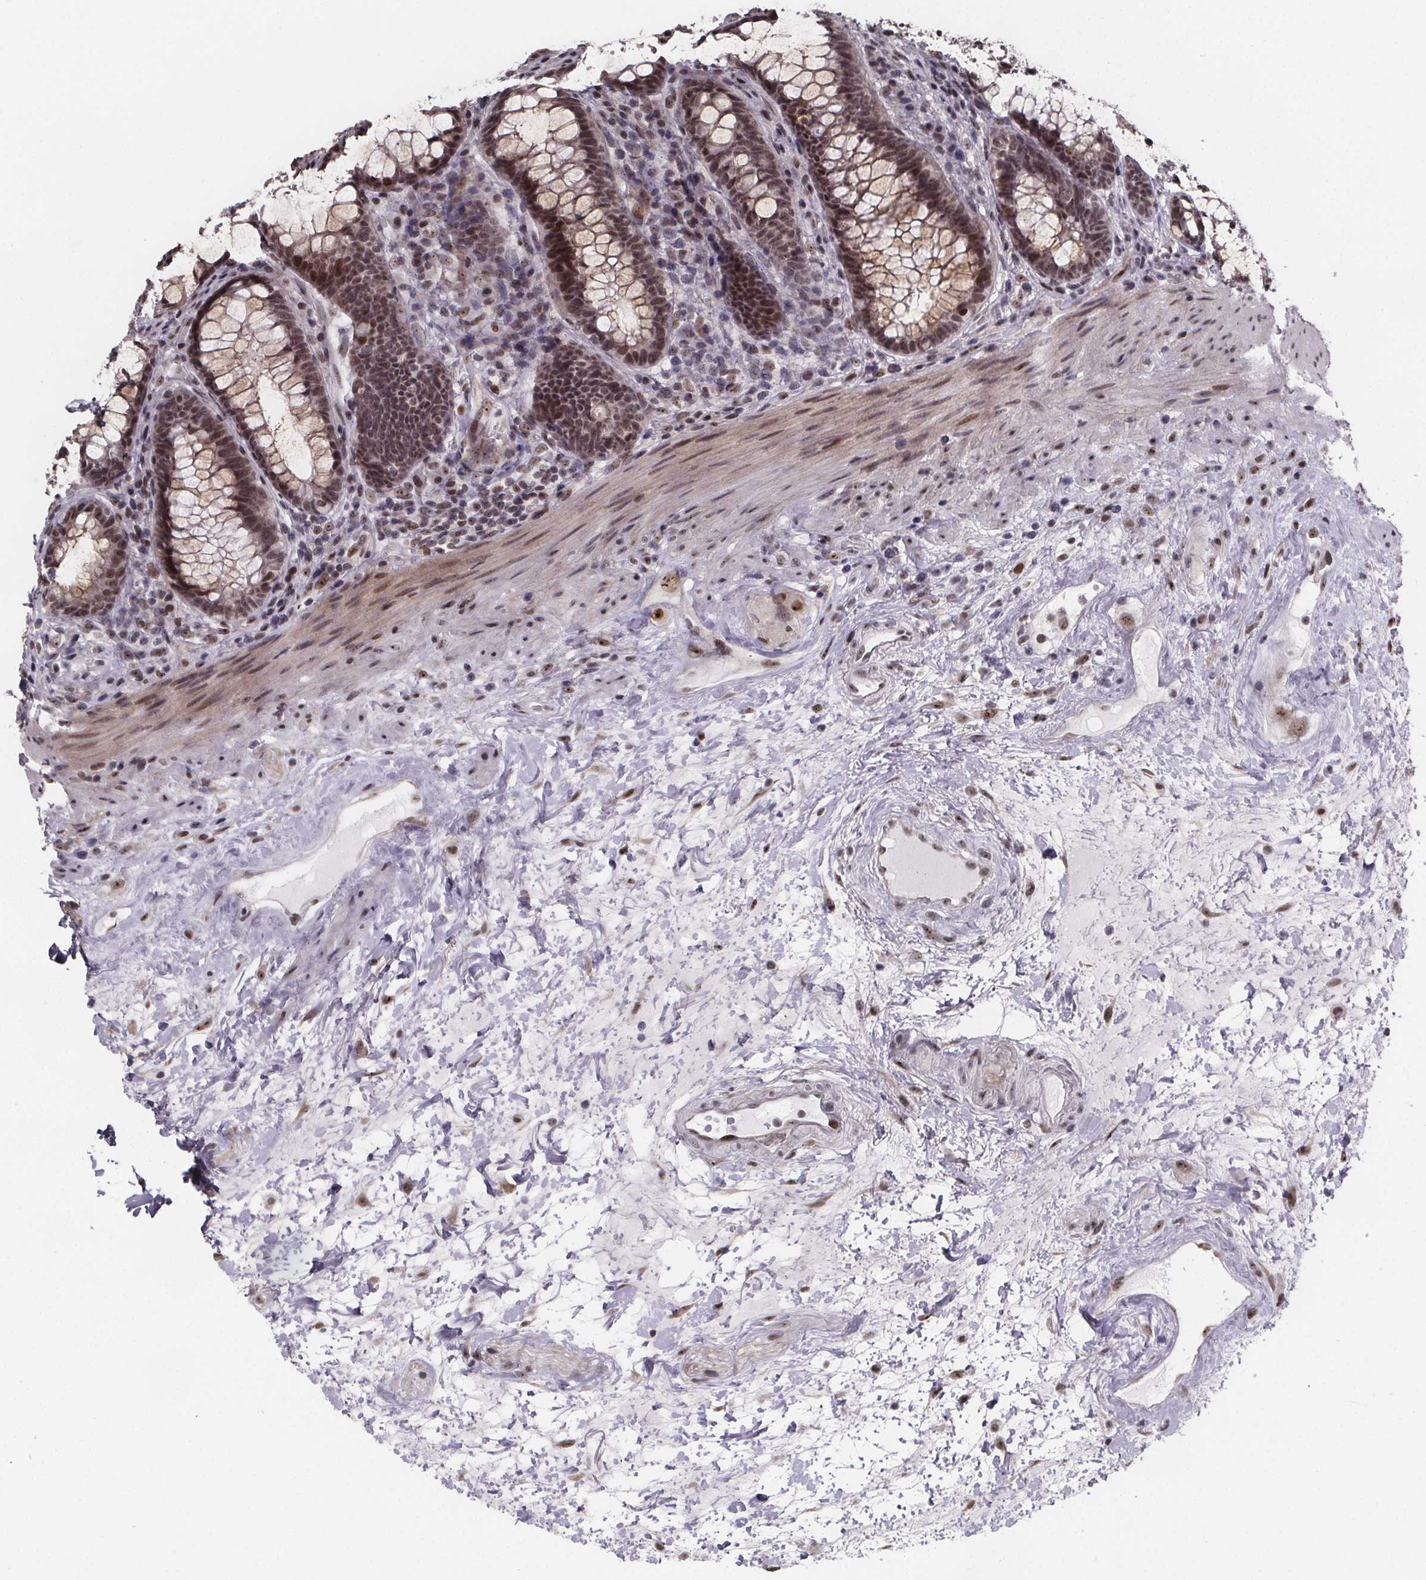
{"staining": {"intensity": "moderate", "quantity": ">75%", "location": "cytoplasmic/membranous,nuclear"}, "tissue": "rectum", "cell_type": "Glandular cells", "image_type": "normal", "snomed": [{"axis": "morphology", "description": "Normal tissue, NOS"}, {"axis": "topography", "description": "Rectum"}], "caption": "The immunohistochemical stain labels moderate cytoplasmic/membranous,nuclear staining in glandular cells of normal rectum. The protein is stained brown, and the nuclei are stained in blue (DAB (3,3'-diaminobenzidine) IHC with brightfield microscopy, high magnification).", "gene": "U2SURP", "patient": {"sex": "male", "age": 72}}